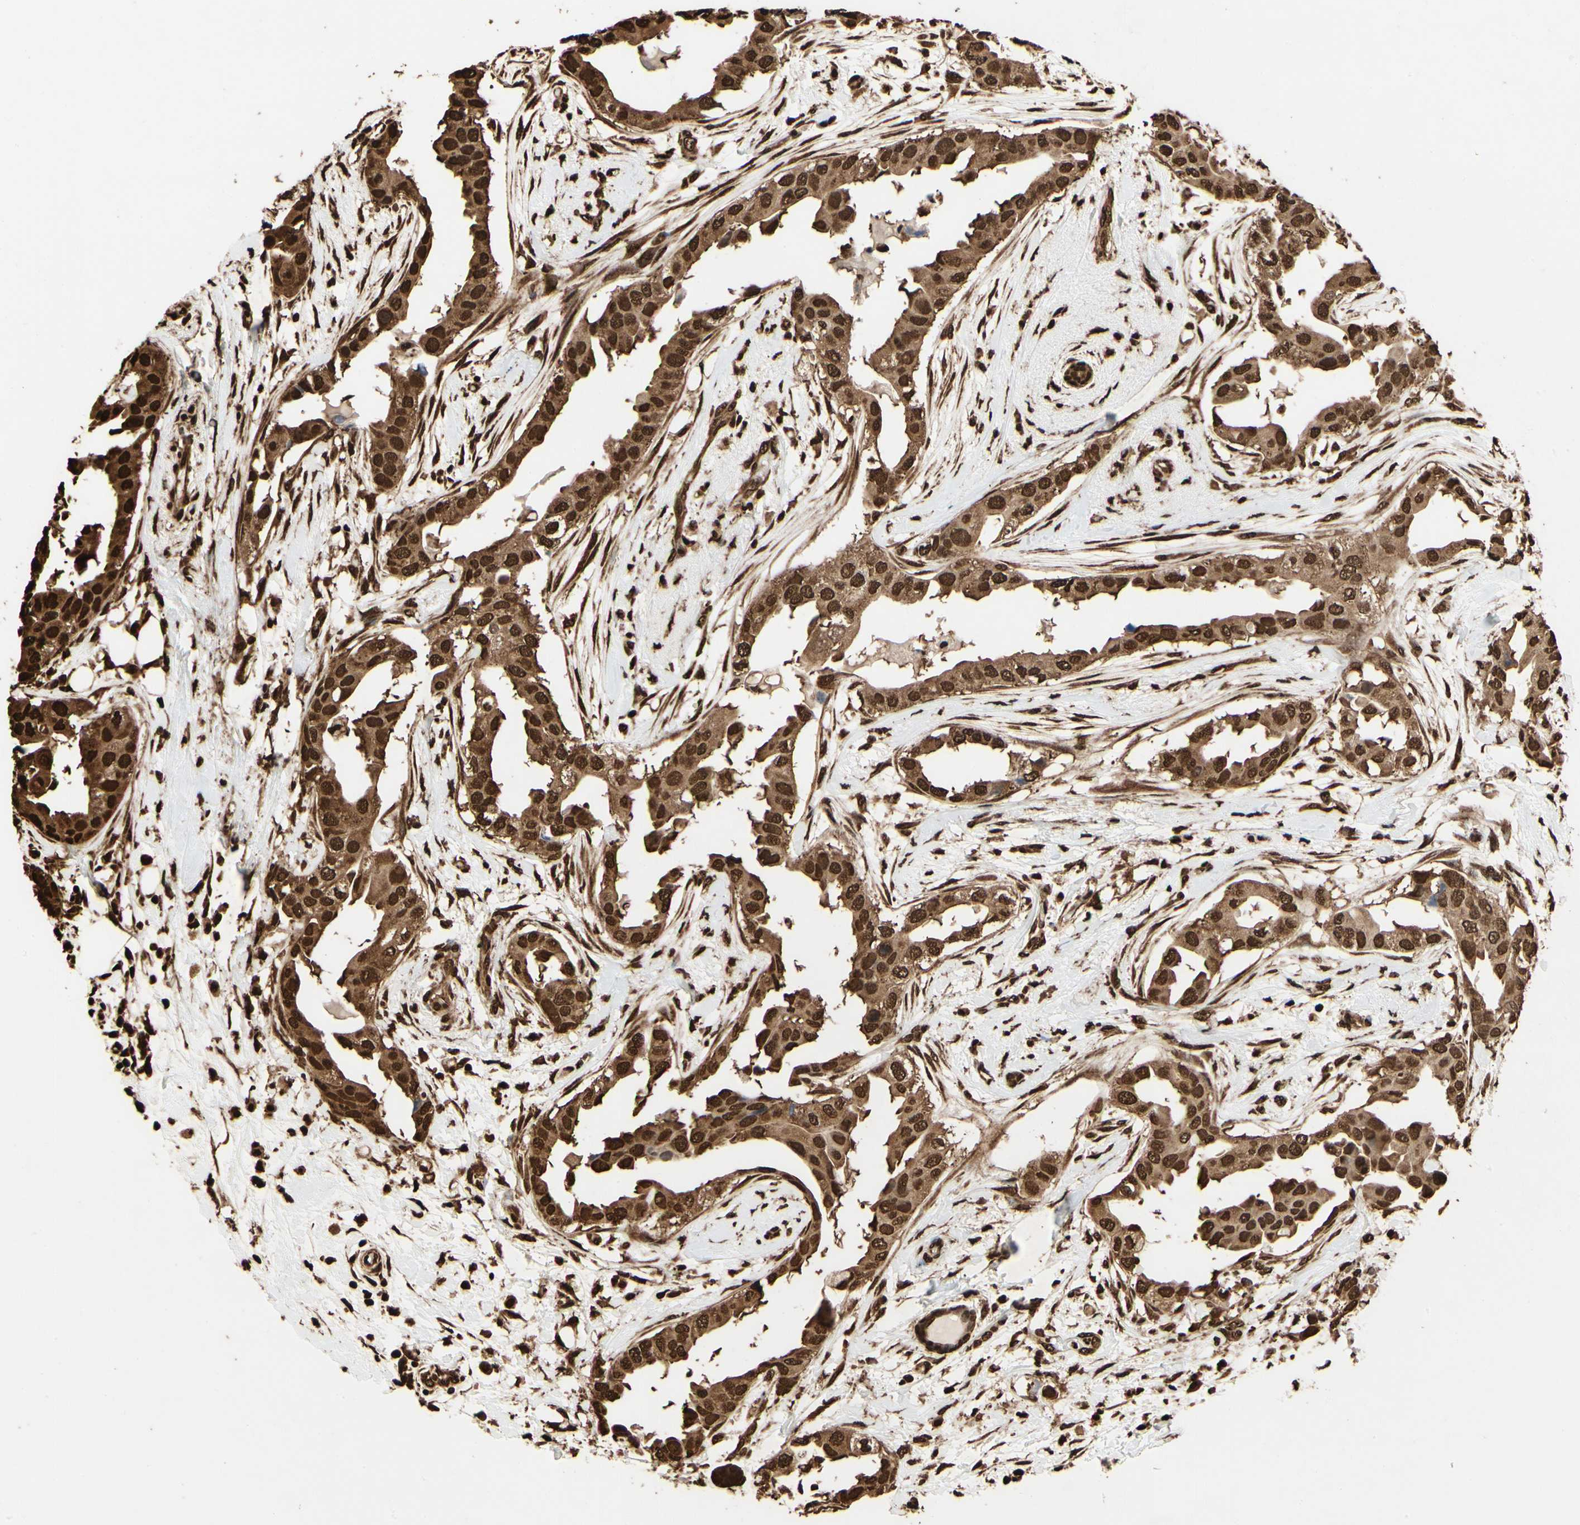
{"staining": {"intensity": "strong", "quantity": ">75%", "location": "cytoplasmic/membranous,nuclear"}, "tissue": "breast cancer", "cell_type": "Tumor cells", "image_type": "cancer", "snomed": [{"axis": "morphology", "description": "Duct carcinoma"}, {"axis": "topography", "description": "Breast"}], "caption": "The micrograph shows a brown stain indicating the presence of a protein in the cytoplasmic/membranous and nuclear of tumor cells in breast cancer (invasive ductal carcinoma). Using DAB (brown) and hematoxylin (blue) stains, captured at high magnification using brightfield microscopy.", "gene": "HNRNPK", "patient": {"sex": "female", "age": 40}}